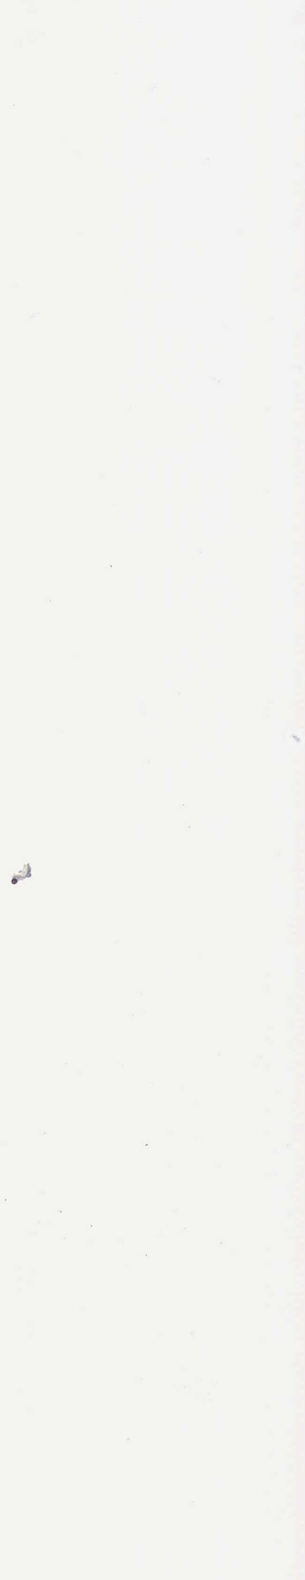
{"staining": {"intensity": "moderate", "quantity": "25%-75%", "location": "cytoplasmic/membranous,nuclear"}, "tissue": "endometrial cancer", "cell_type": "Tumor cells", "image_type": "cancer", "snomed": [{"axis": "morphology", "description": "Adenocarcinoma, NOS"}, {"axis": "topography", "description": "Endometrium"}], "caption": "Endometrial adenocarcinoma stained with DAB (3,3'-diaminobenzidine) immunohistochemistry reveals medium levels of moderate cytoplasmic/membranous and nuclear staining in approximately 25%-75% of tumor cells. The staining was performed using DAB to visualize the protein expression in brown, while the nuclei were stained in blue with hematoxylin (Magnification: 20x).", "gene": "GRK3", "patient": {"sex": "female", "age": 79}}